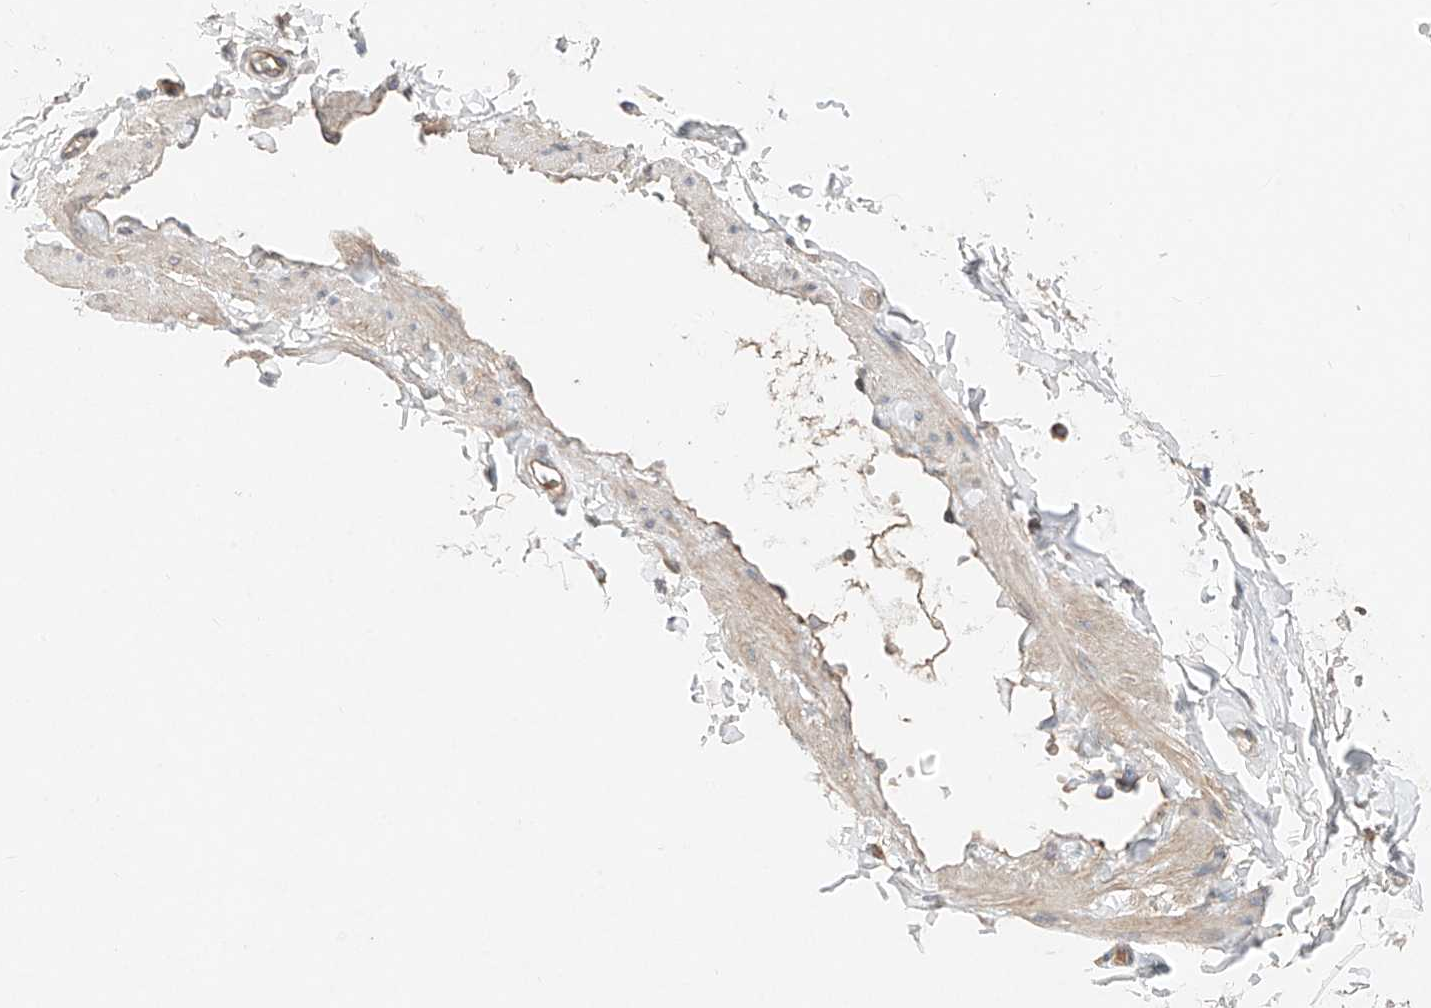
{"staining": {"intensity": "weak", "quantity": ">75%", "location": "cytoplasmic/membranous"}, "tissue": "adipose tissue", "cell_type": "Adipocytes", "image_type": "normal", "snomed": [{"axis": "morphology", "description": "Normal tissue, NOS"}, {"axis": "topography", "description": "Adipose tissue"}, {"axis": "topography", "description": "Vascular tissue"}, {"axis": "topography", "description": "Peripheral nerve tissue"}], "caption": "High-magnification brightfield microscopy of unremarkable adipose tissue stained with DAB (brown) and counterstained with hematoxylin (blue). adipocytes exhibit weak cytoplasmic/membranous expression is seen in about>75% of cells. (DAB (3,3'-diaminobenzidine) IHC with brightfield microscopy, high magnification).", "gene": "TBX4", "patient": {"sex": "male", "age": 25}}